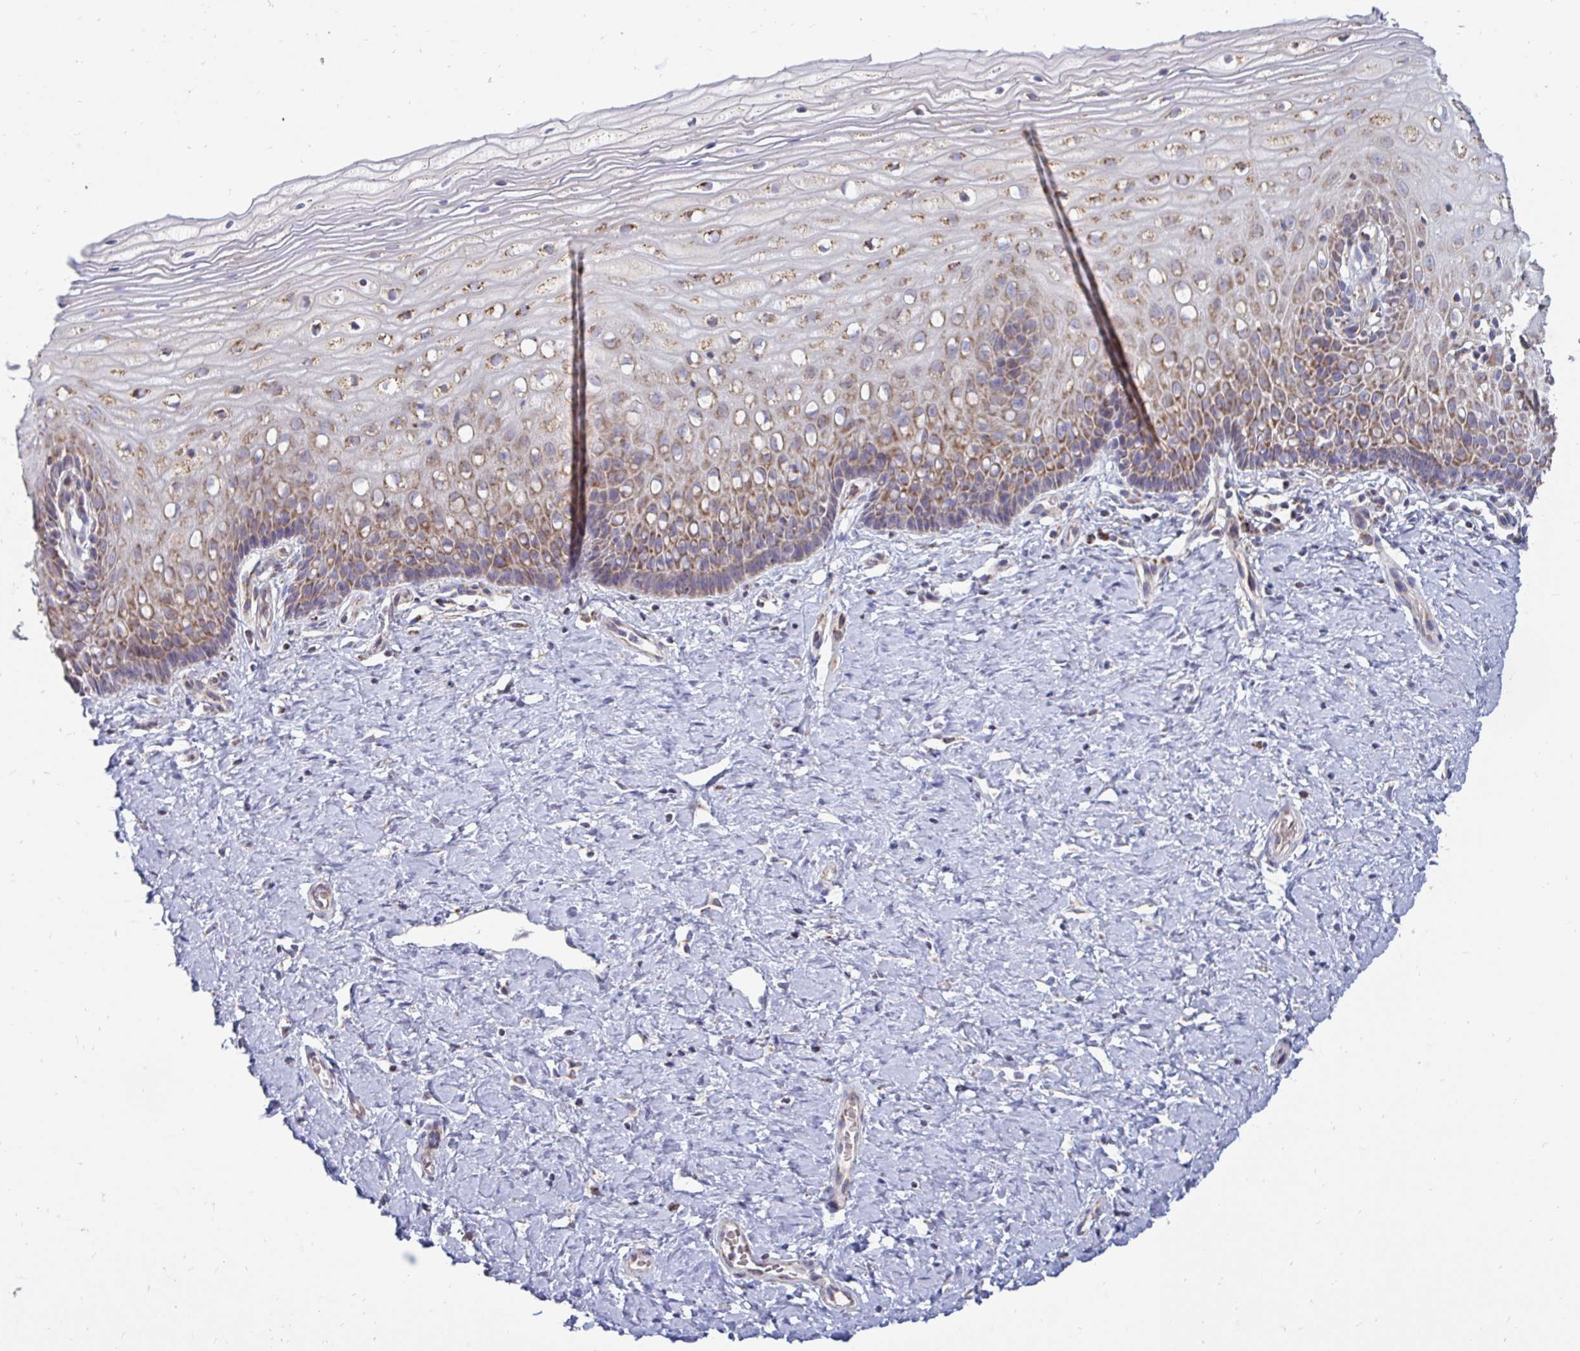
{"staining": {"intensity": "weak", "quantity": "25%-75%", "location": "cytoplasmic/membranous"}, "tissue": "cervix", "cell_type": "Squamous epithelial cells", "image_type": "normal", "snomed": [{"axis": "morphology", "description": "Normal tissue, NOS"}, {"axis": "topography", "description": "Cervix"}], "caption": "DAB (3,3'-diaminobenzidine) immunohistochemical staining of benign cervix demonstrates weak cytoplasmic/membranous protein staining in approximately 25%-75% of squamous epithelial cells. Immunohistochemistry stains the protein in brown and the nuclei are stained blue.", "gene": "OR10R2", "patient": {"sex": "female", "age": 37}}